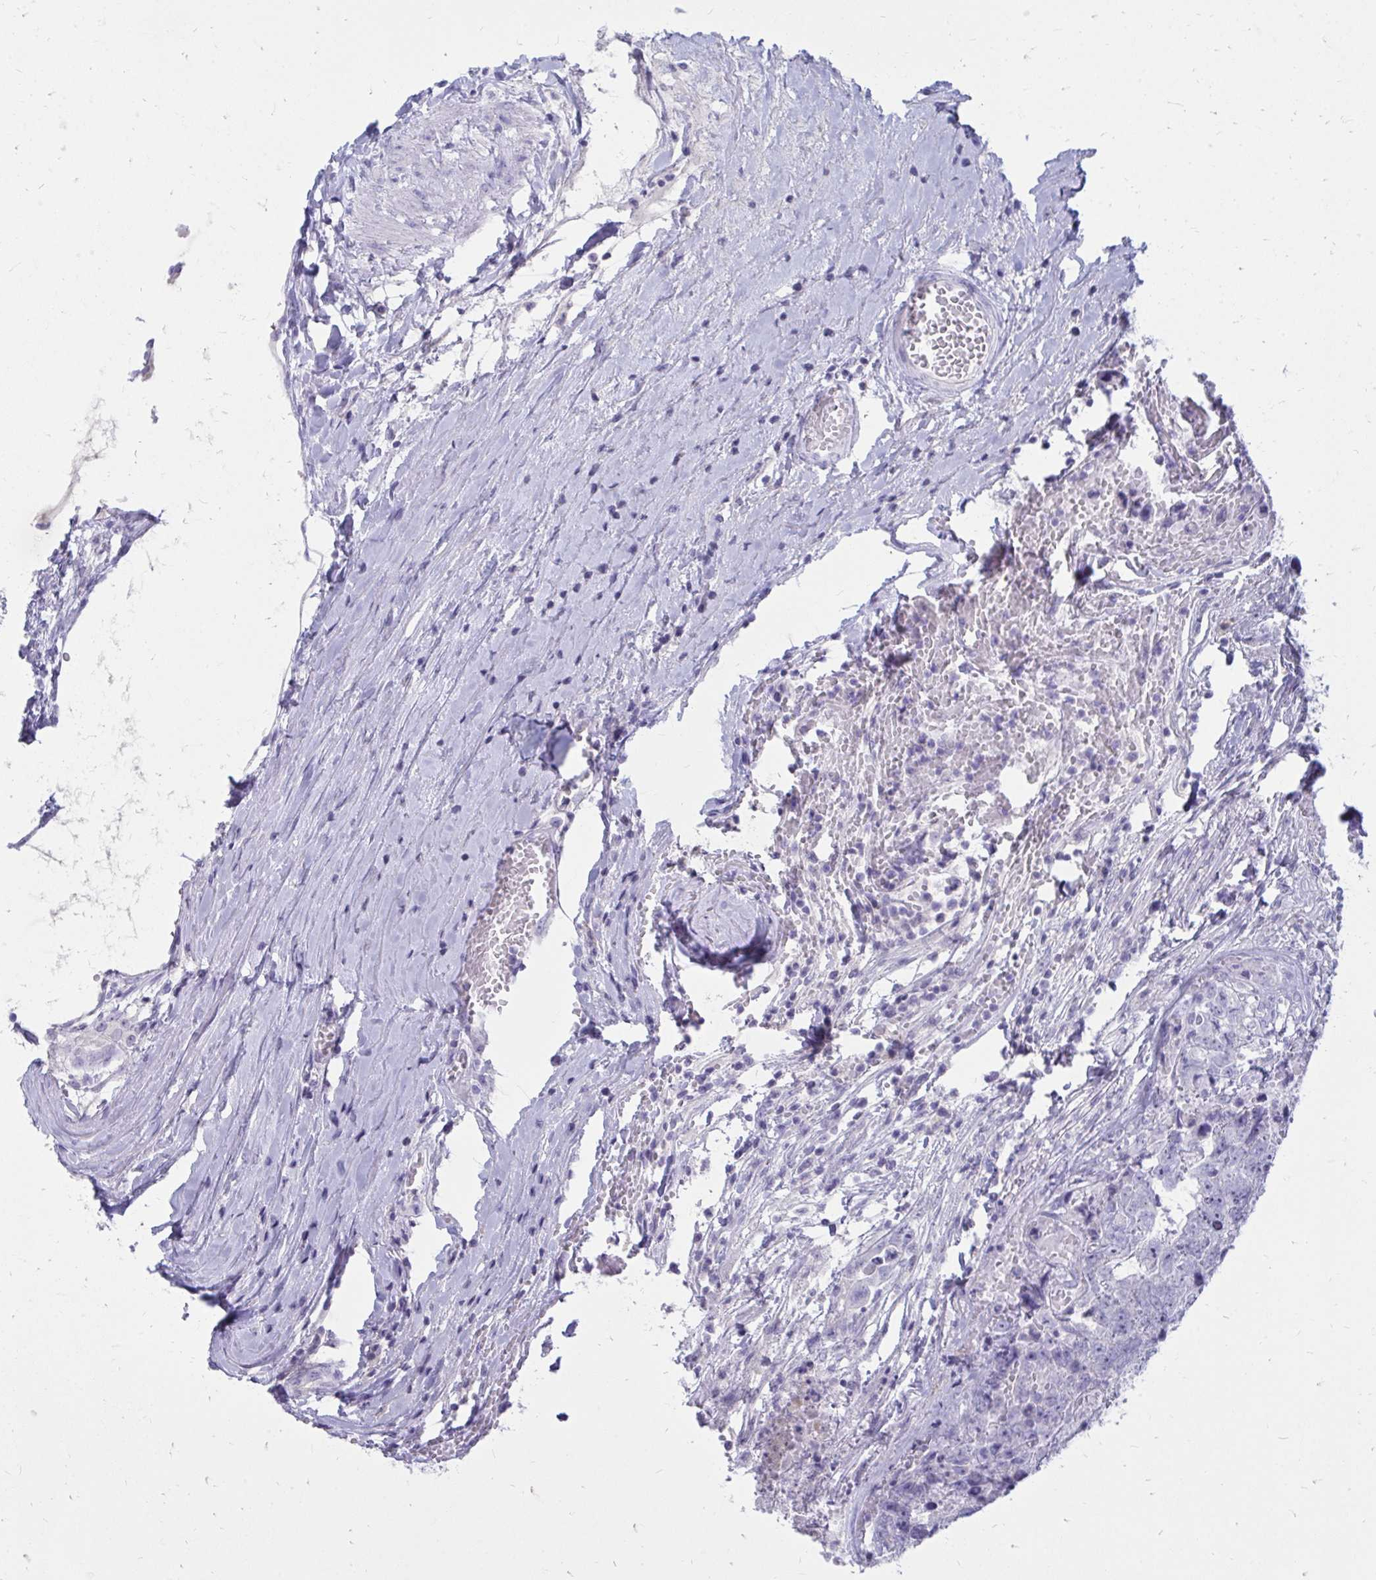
{"staining": {"intensity": "negative", "quantity": "none", "location": "none"}, "tissue": "testis cancer", "cell_type": "Tumor cells", "image_type": "cancer", "snomed": [{"axis": "morphology", "description": "Normal tissue, NOS"}, {"axis": "morphology", "description": "Carcinoma, Embryonal, NOS"}, {"axis": "topography", "description": "Testis"}, {"axis": "topography", "description": "Epididymis"}], "caption": "DAB immunohistochemical staining of testis cancer (embryonal carcinoma) demonstrates no significant positivity in tumor cells.", "gene": "NANOGNB", "patient": {"sex": "male", "age": 25}}